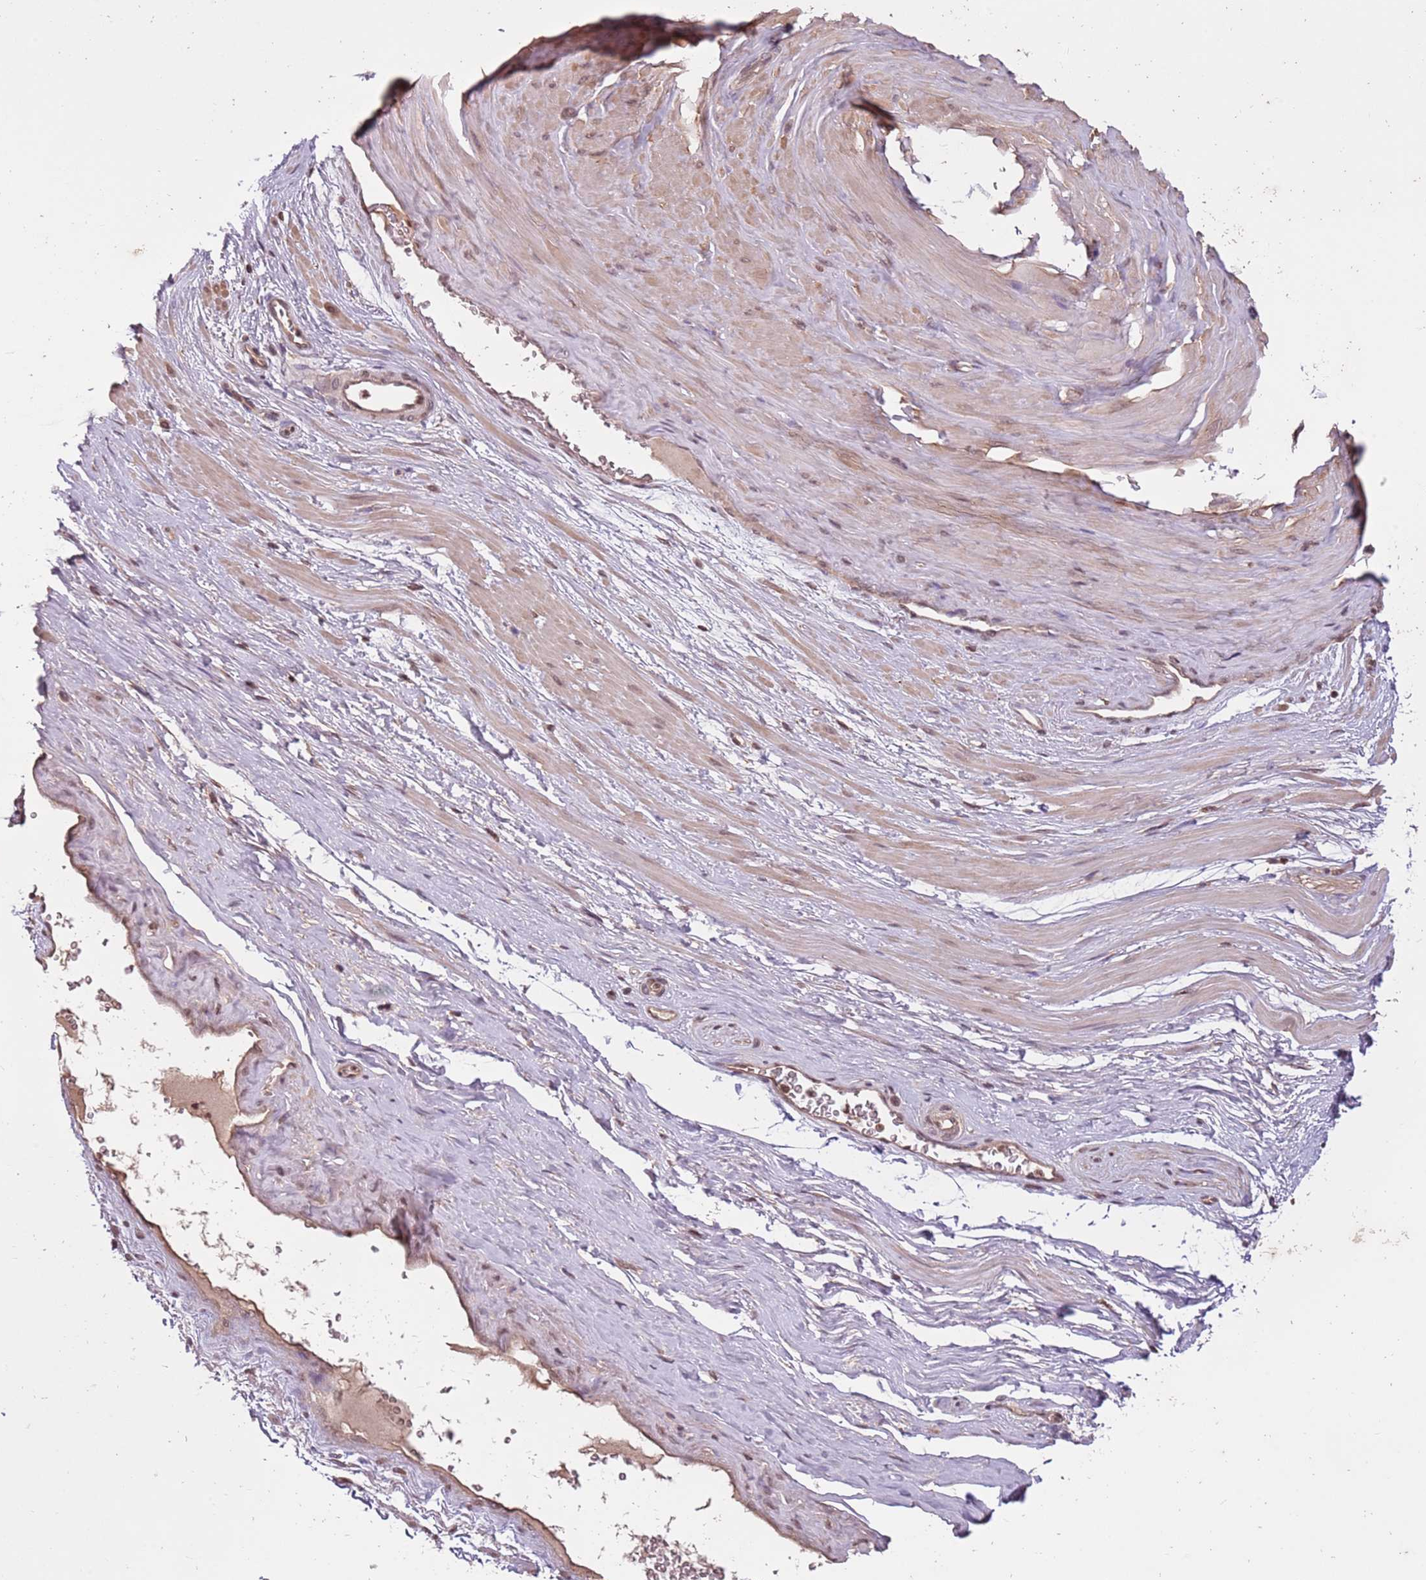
{"staining": {"intensity": "weak", "quantity": ">75%", "location": "cytoplasmic/membranous"}, "tissue": "adipose tissue", "cell_type": "Adipocytes", "image_type": "normal", "snomed": [{"axis": "morphology", "description": "Normal tissue, NOS"}, {"axis": "morphology", "description": "Adenocarcinoma, Low grade"}, {"axis": "topography", "description": "Prostate"}, {"axis": "topography", "description": "Peripheral nerve tissue"}], "caption": "Adipose tissue stained with immunohistochemistry (IHC) demonstrates weak cytoplasmic/membranous expression in approximately >75% of adipocytes. (brown staining indicates protein expression, while blue staining denotes nuclei).", "gene": "CAPN9", "patient": {"sex": "male", "age": 63}}